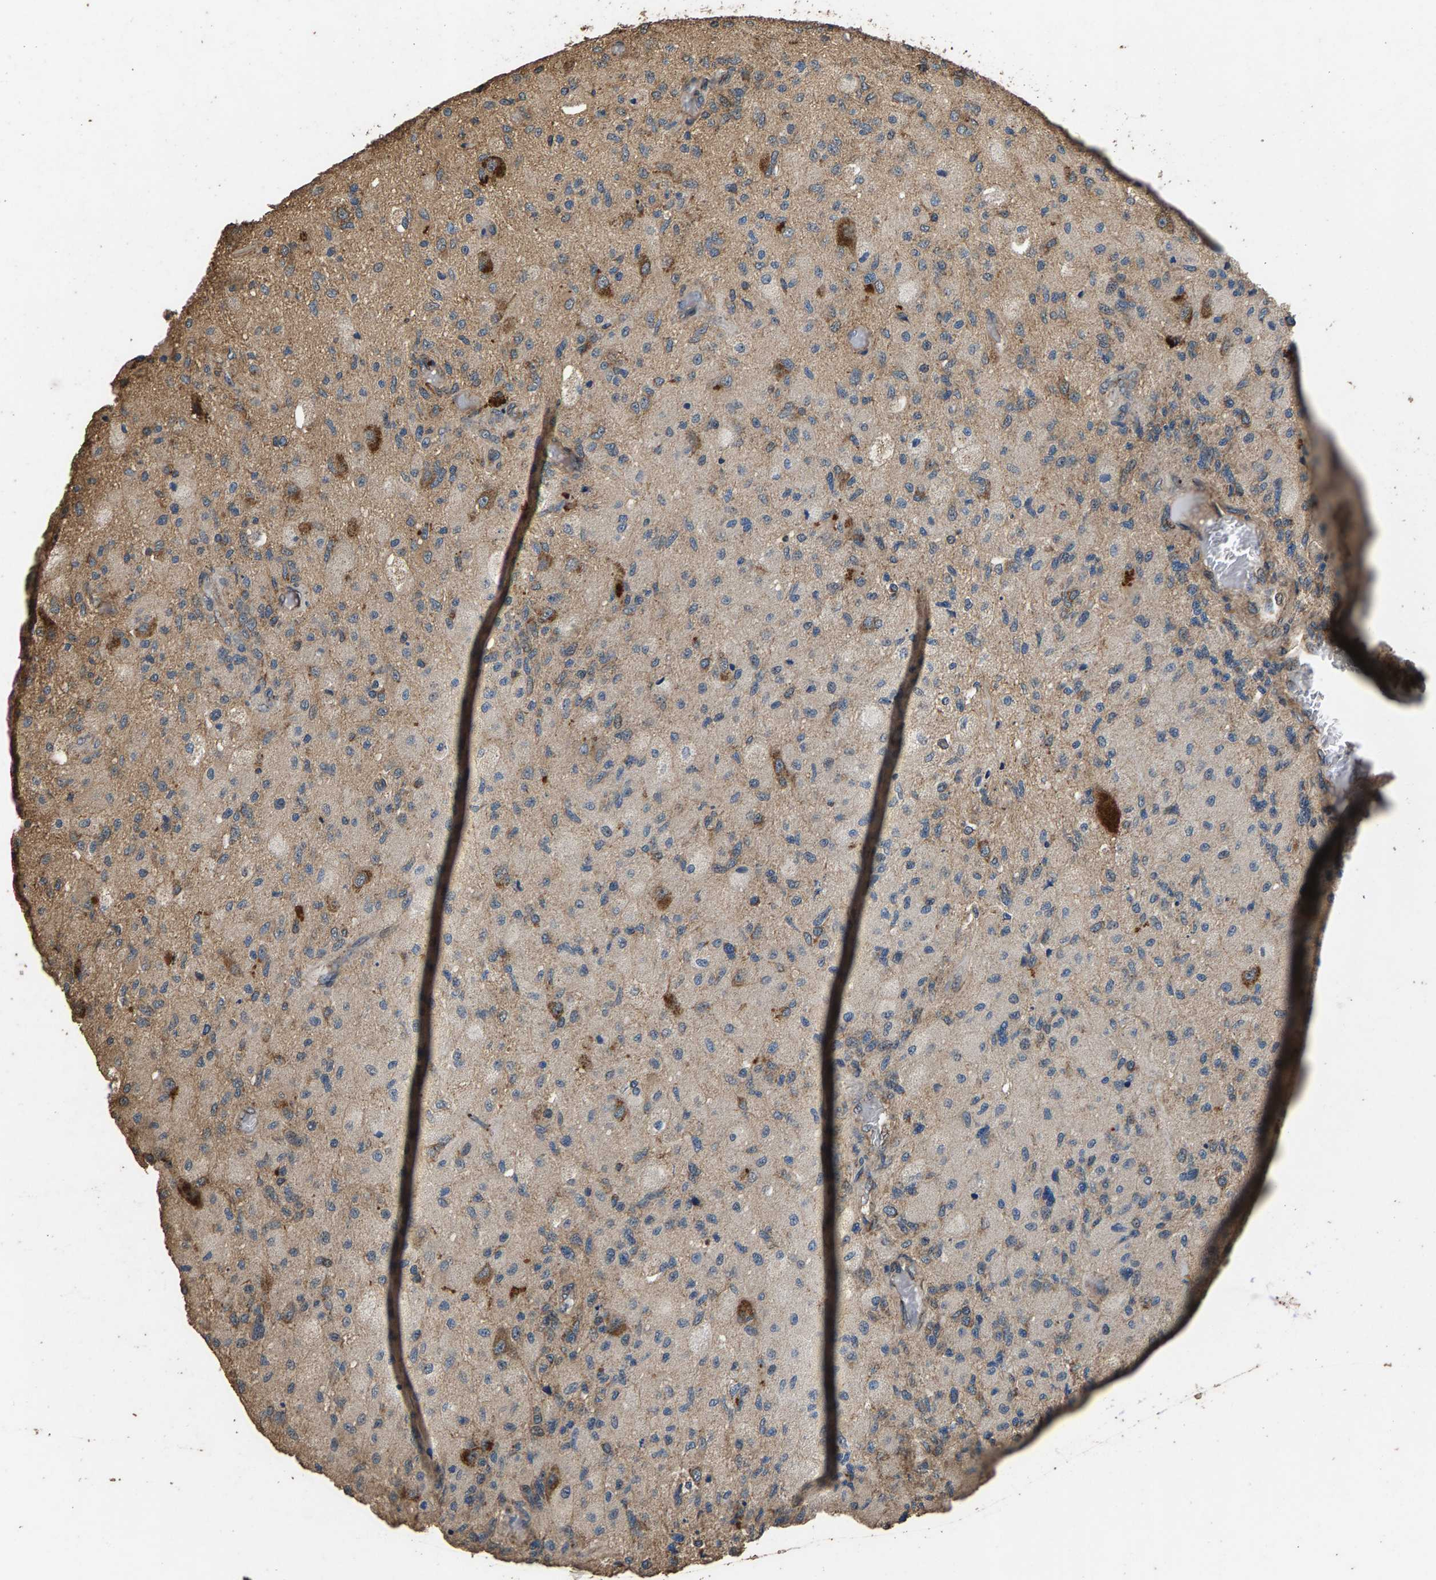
{"staining": {"intensity": "moderate", "quantity": "<25%", "location": "cytoplasmic/membranous"}, "tissue": "glioma", "cell_type": "Tumor cells", "image_type": "cancer", "snomed": [{"axis": "morphology", "description": "Normal tissue, NOS"}, {"axis": "morphology", "description": "Glioma, malignant, High grade"}, {"axis": "topography", "description": "Cerebral cortex"}], "caption": "Moderate cytoplasmic/membranous staining is identified in about <25% of tumor cells in malignant glioma (high-grade). (DAB IHC, brown staining for protein, blue staining for nuclei).", "gene": "MRPL27", "patient": {"sex": "male", "age": 77}}